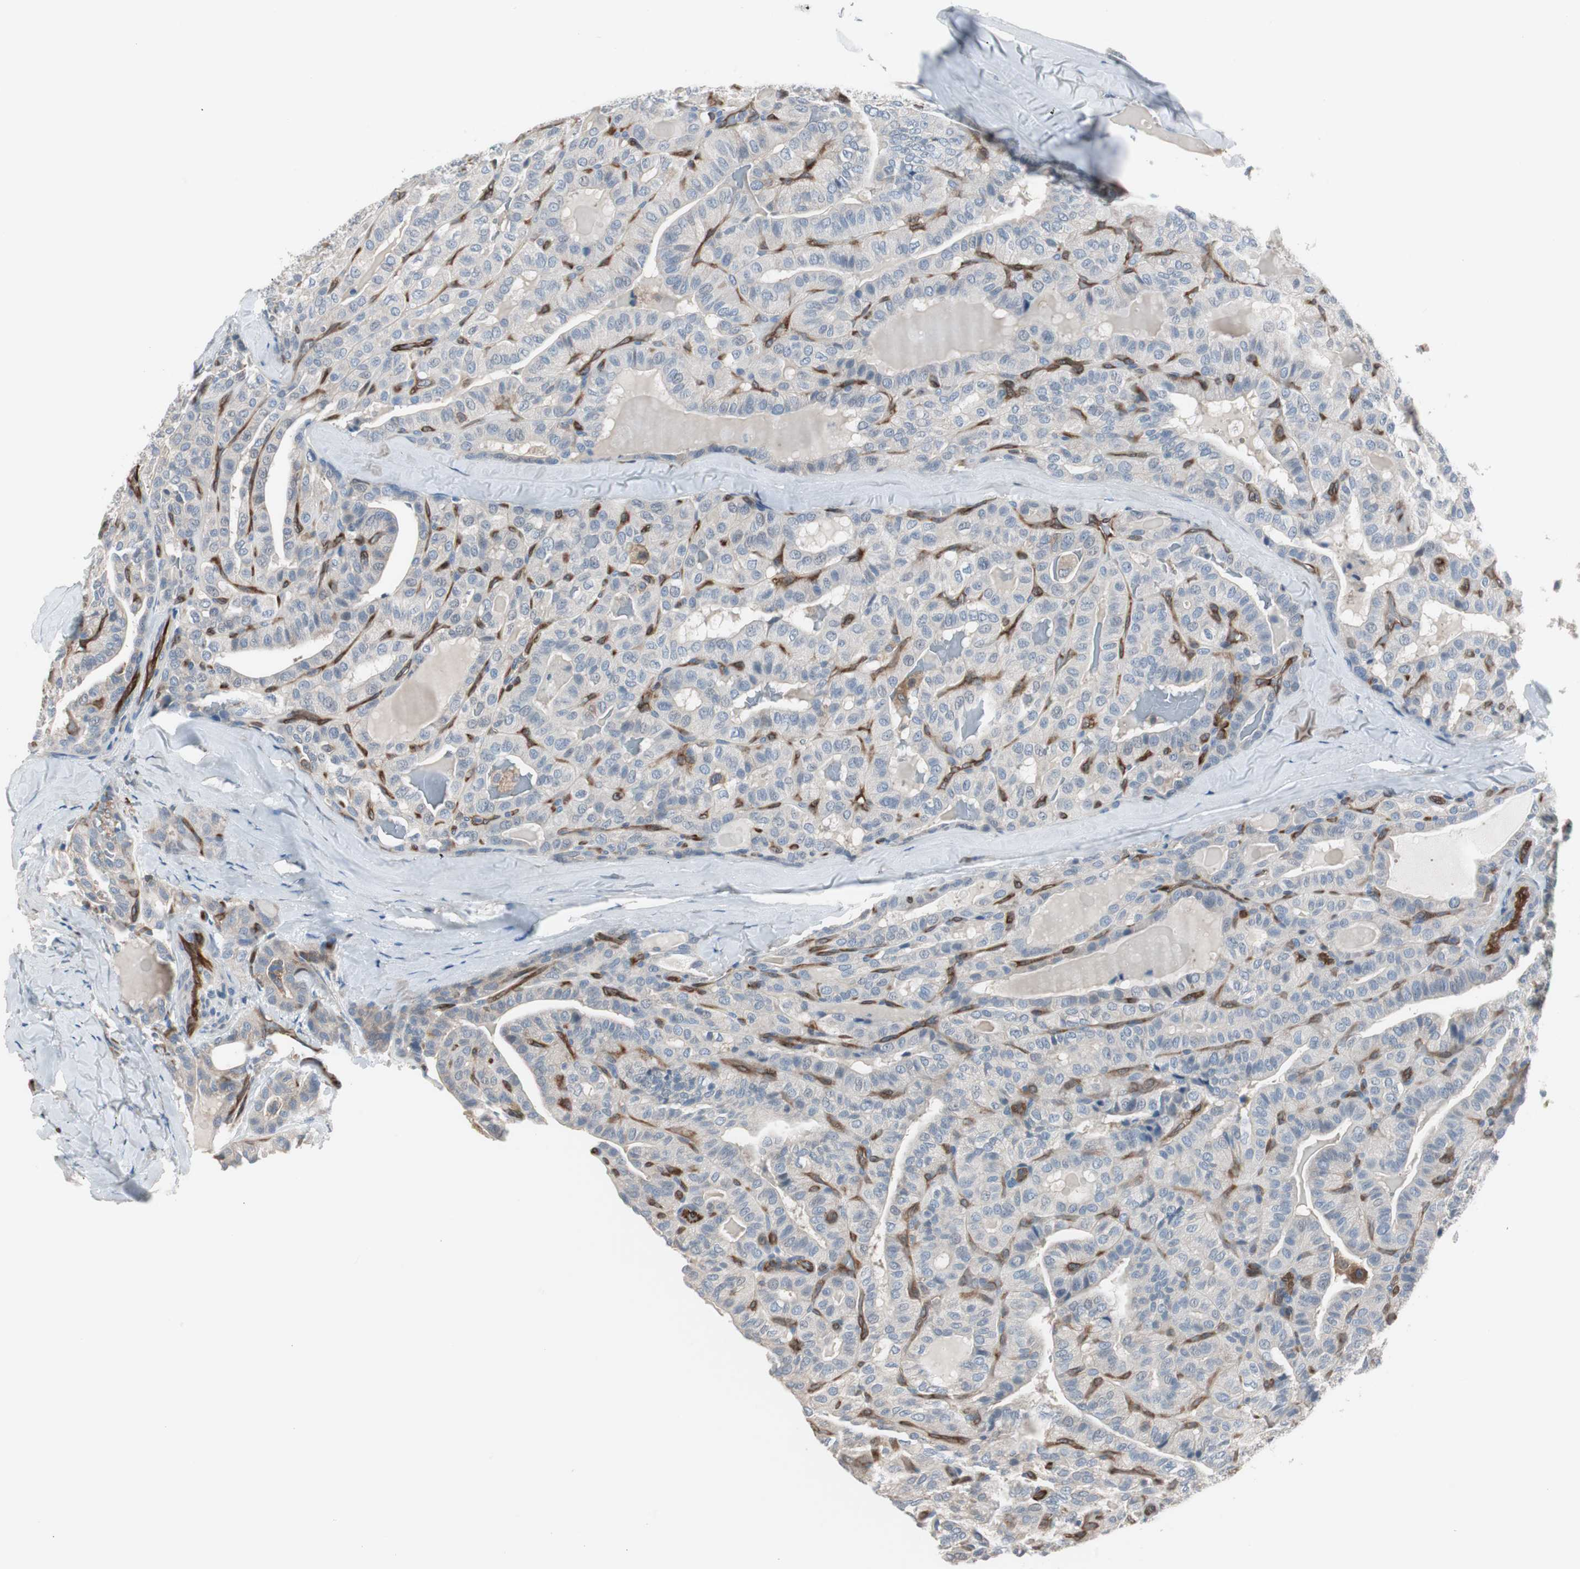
{"staining": {"intensity": "weak", "quantity": "25%-75%", "location": "cytoplasmic/membranous"}, "tissue": "thyroid cancer", "cell_type": "Tumor cells", "image_type": "cancer", "snomed": [{"axis": "morphology", "description": "Papillary adenocarcinoma, NOS"}, {"axis": "topography", "description": "Thyroid gland"}], "caption": "Immunohistochemical staining of papillary adenocarcinoma (thyroid) shows low levels of weak cytoplasmic/membranous expression in approximately 25%-75% of tumor cells.", "gene": "SWAP70", "patient": {"sex": "male", "age": 77}}